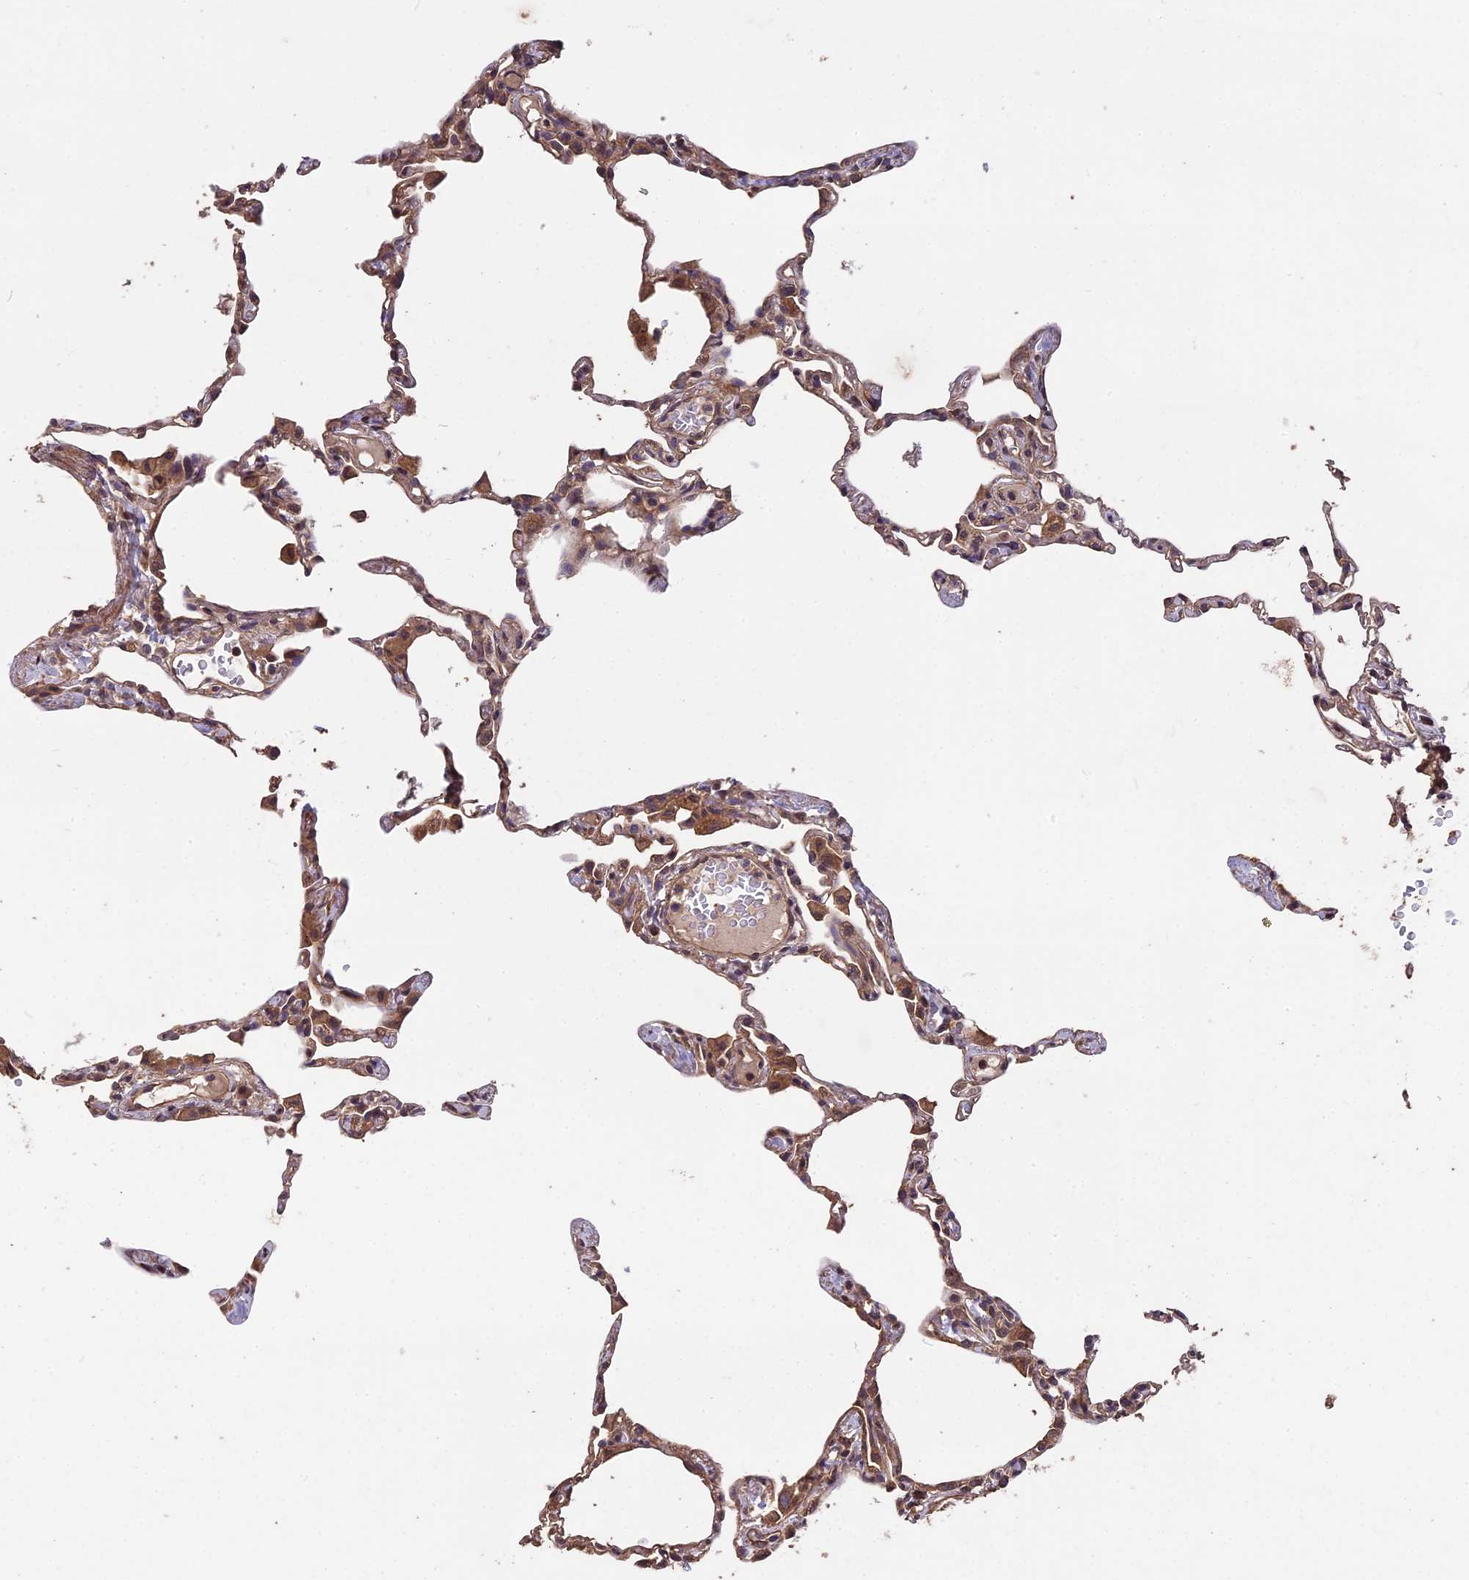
{"staining": {"intensity": "moderate", "quantity": "25%-75%", "location": "cytoplasmic/membranous,nuclear"}, "tissue": "lung", "cell_type": "Alveolar cells", "image_type": "normal", "snomed": [{"axis": "morphology", "description": "Normal tissue, NOS"}, {"axis": "topography", "description": "Lung"}], "caption": "Protein staining of normal lung exhibits moderate cytoplasmic/membranous,nuclear positivity in about 25%-75% of alveolar cells. (DAB (3,3'-diaminobenzidine) IHC with brightfield microscopy, high magnification).", "gene": "CHD9", "patient": {"sex": "female", "age": 49}}